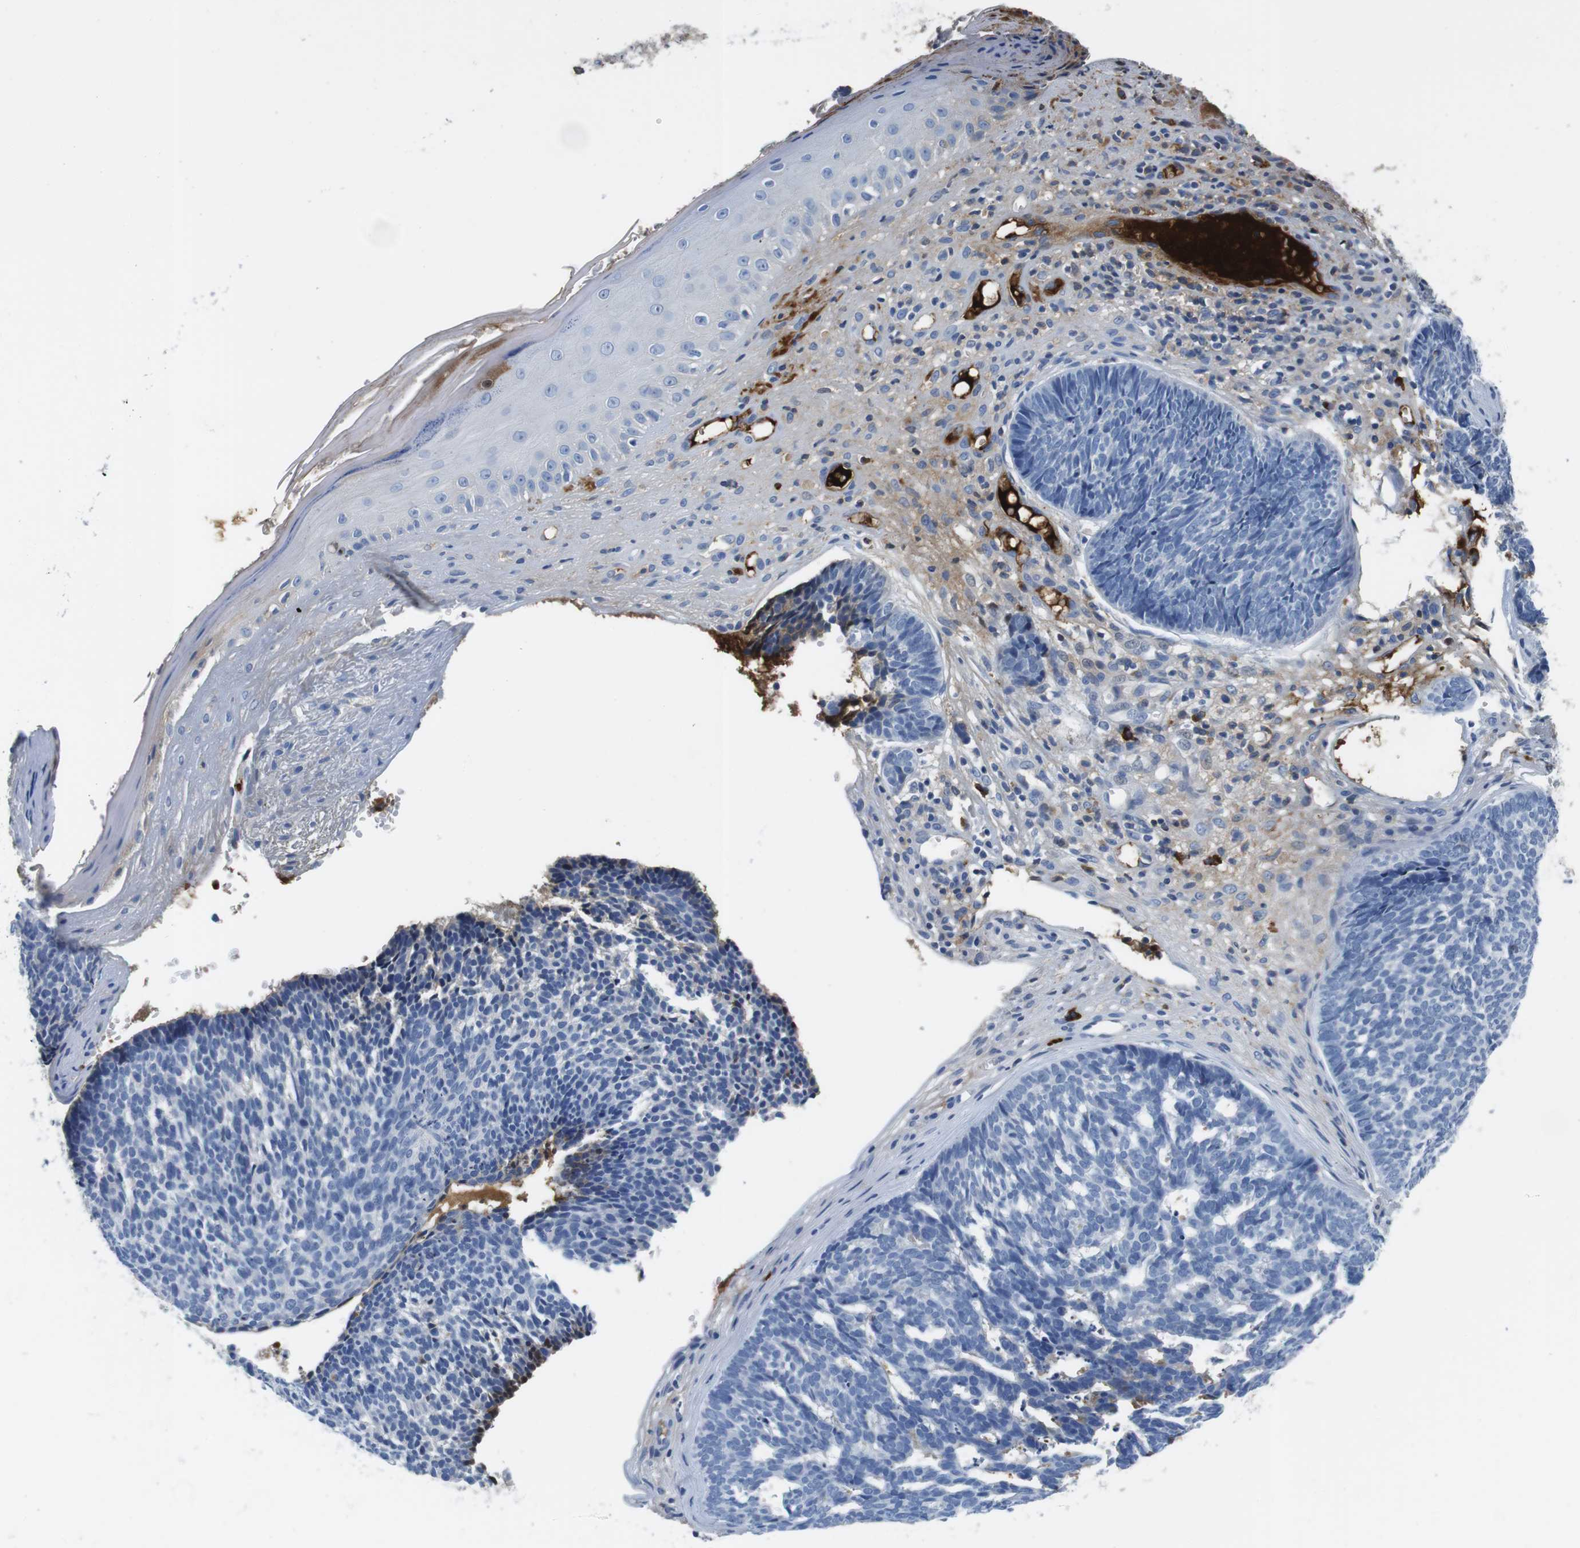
{"staining": {"intensity": "negative", "quantity": "none", "location": "none"}, "tissue": "skin cancer", "cell_type": "Tumor cells", "image_type": "cancer", "snomed": [{"axis": "morphology", "description": "Basal cell carcinoma"}, {"axis": "topography", "description": "Skin"}], "caption": "IHC photomicrograph of basal cell carcinoma (skin) stained for a protein (brown), which demonstrates no expression in tumor cells.", "gene": "IGKC", "patient": {"sex": "male", "age": 84}}